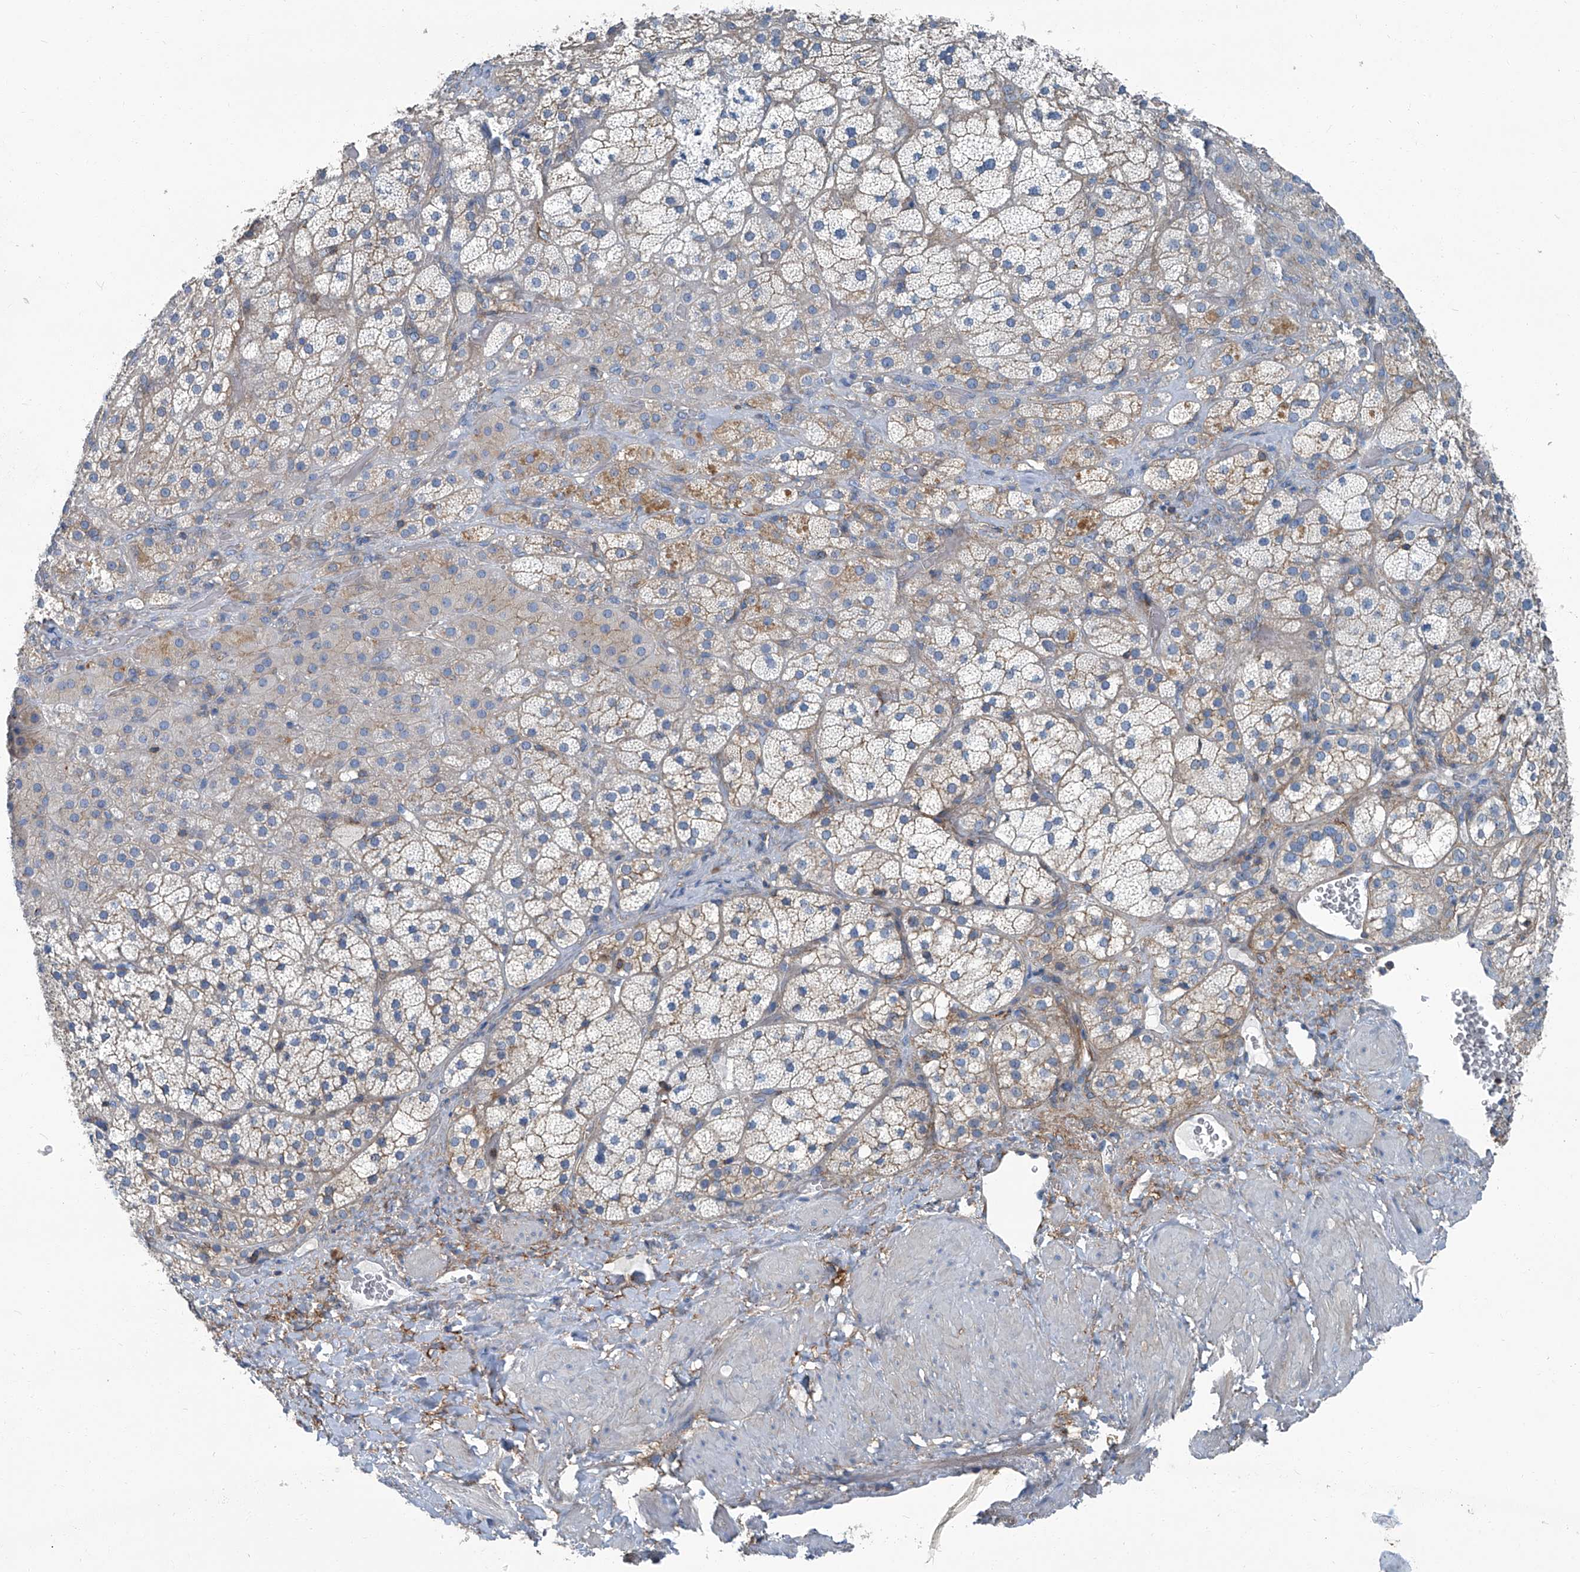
{"staining": {"intensity": "weak", "quantity": "<25%", "location": "cytoplasmic/membranous"}, "tissue": "adrenal gland", "cell_type": "Glandular cells", "image_type": "normal", "snomed": [{"axis": "morphology", "description": "Normal tissue, NOS"}, {"axis": "topography", "description": "Adrenal gland"}], "caption": "Immunohistochemistry (IHC) of normal adrenal gland demonstrates no expression in glandular cells.", "gene": "SEPTIN7", "patient": {"sex": "male", "age": 57}}